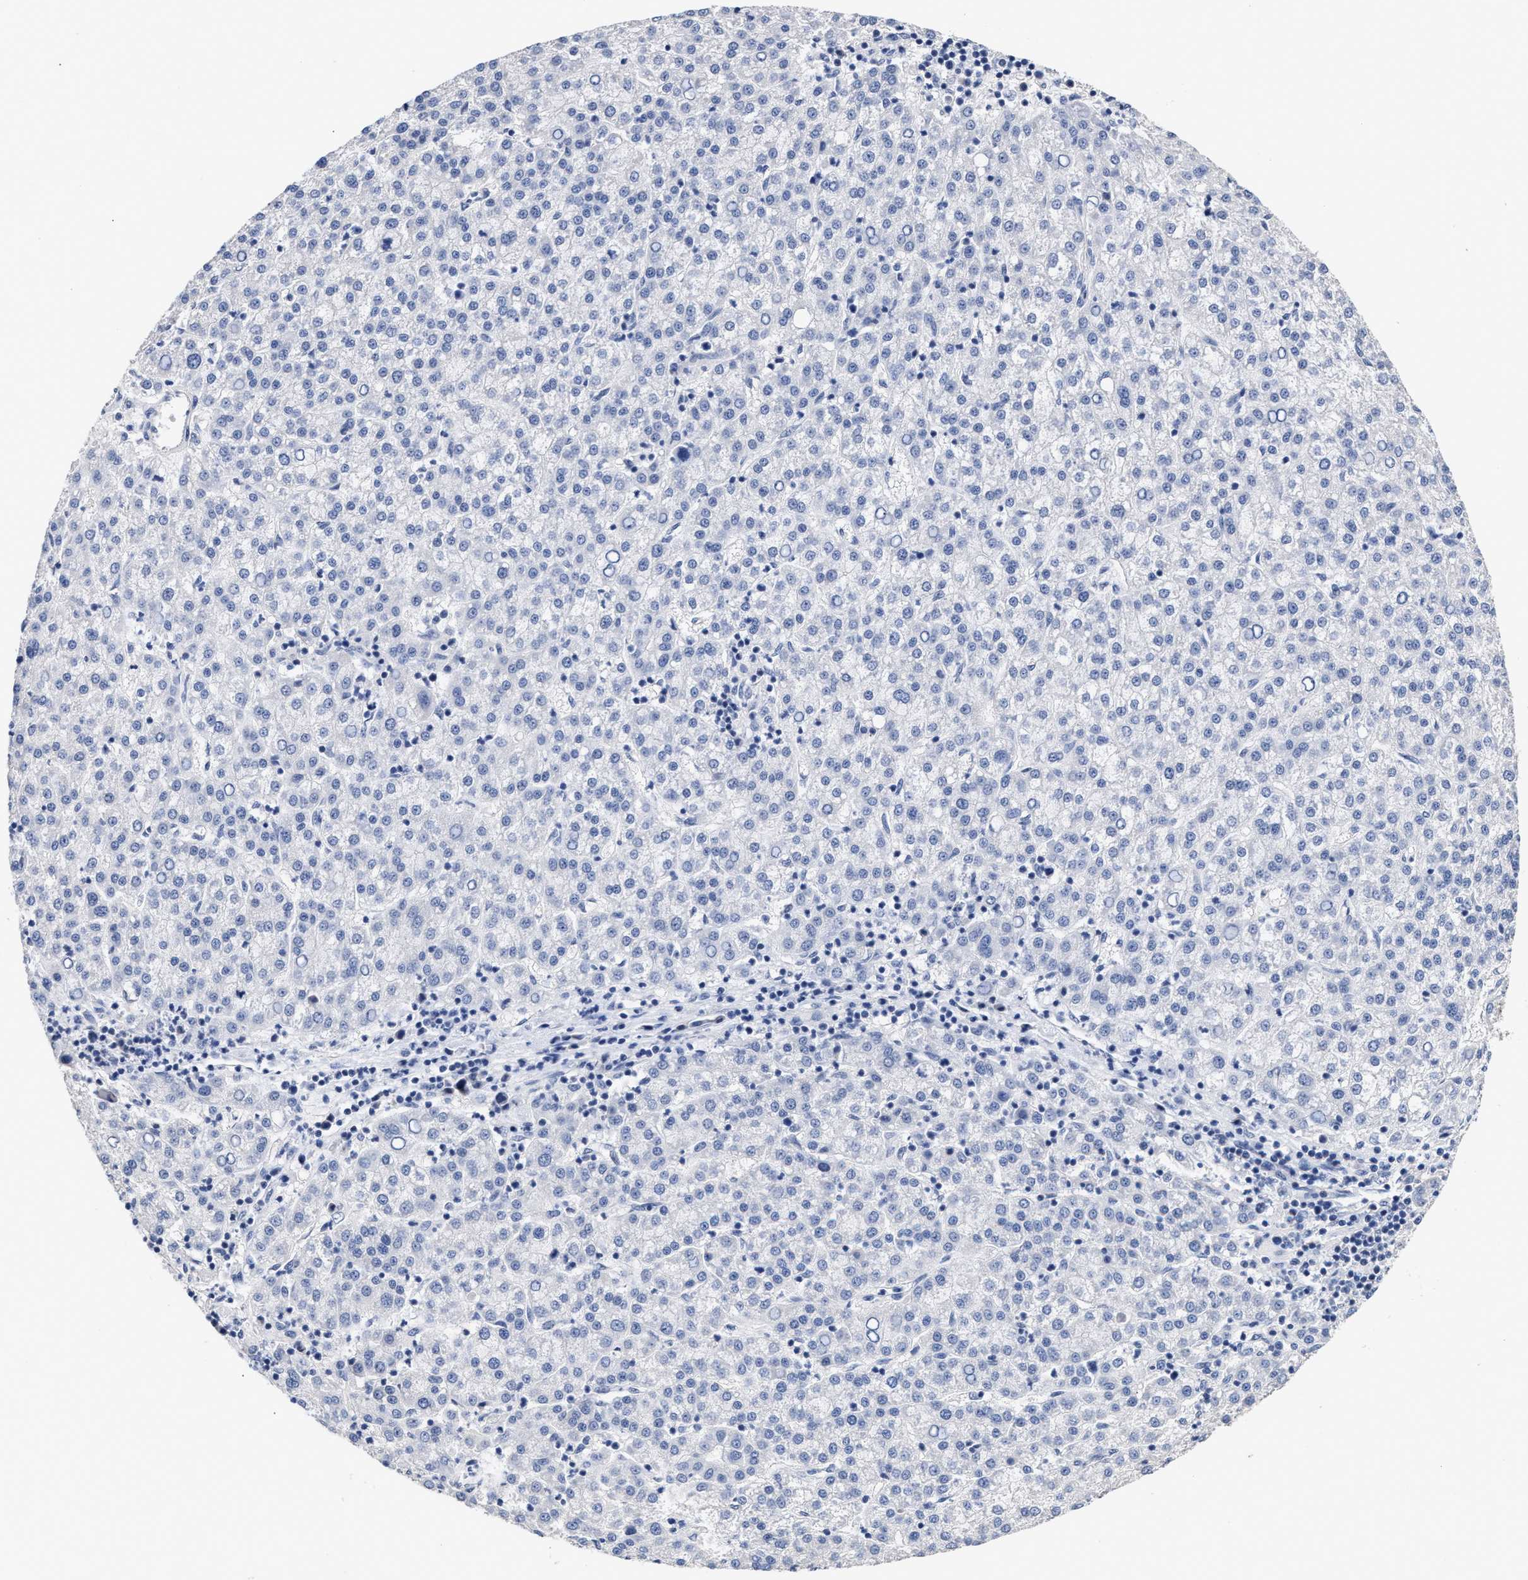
{"staining": {"intensity": "negative", "quantity": "none", "location": "none"}, "tissue": "liver cancer", "cell_type": "Tumor cells", "image_type": "cancer", "snomed": [{"axis": "morphology", "description": "Carcinoma, Hepatocellular, NOS"}, {"axis": "topography", "description": "Liver"}], "caption": "Micrograph shows no significant protein positivity in tumor cells of hepatocellular carcinoma (liver).", "gene": "AHNAK2", "patient": {"sex": "female", "age": 58}}